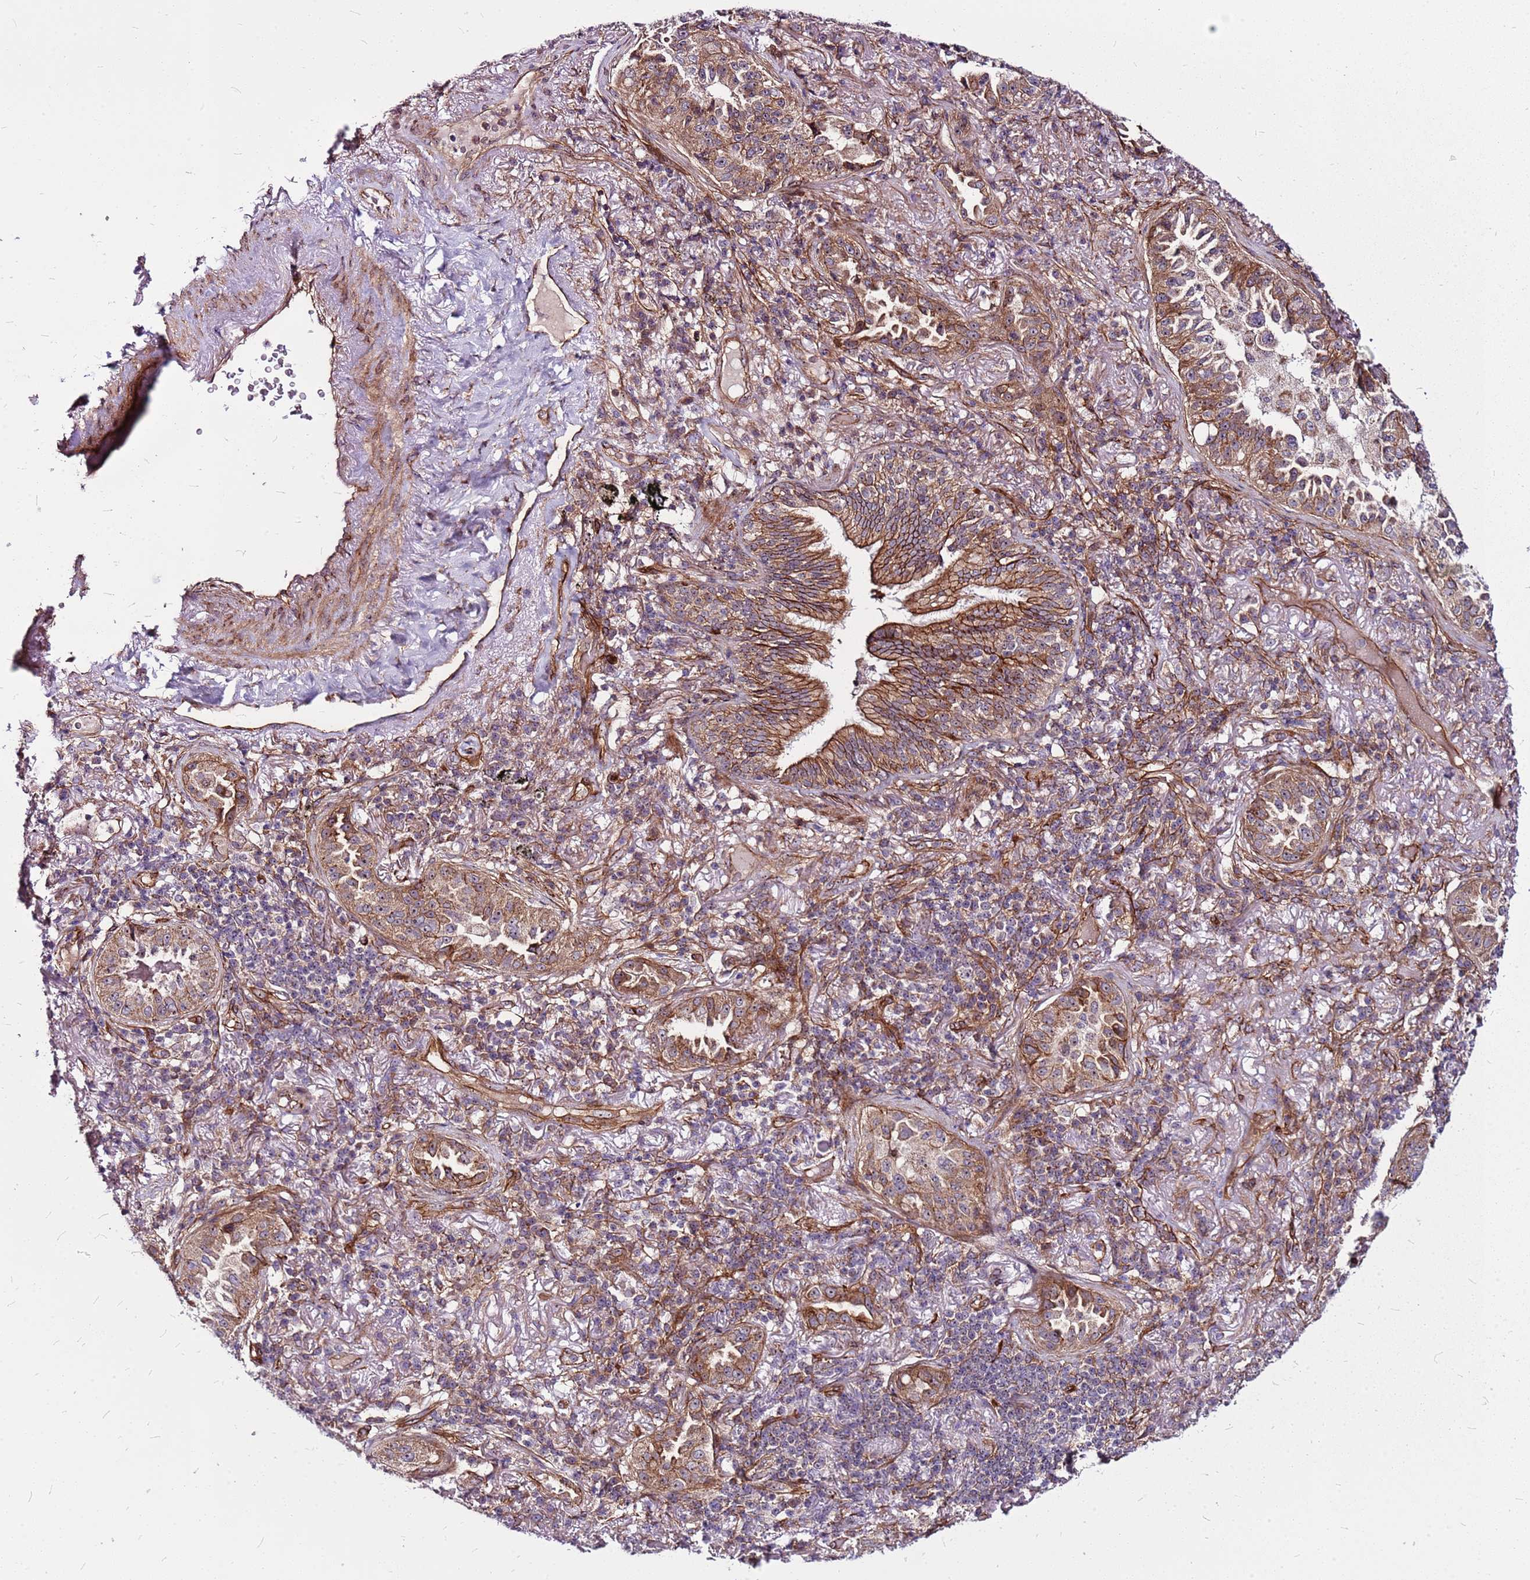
{"staining": {"intensity": "moderate", "quantity": ">75%", "location": "cytoplasmic/membranous"}, "tissue": "lung cancer", "cell_type": "Tumor cells", "image_type": "cancer", "snomed": [{"axis": "morphology", "description": "Adenocarcinoma, NOS"}, {"axis": "topography", "description": "Lung"}], "caption": "Adenocarcinoma (lung) stained with immunohistochemistry reveals moderate cytoplasmic/membranous positivity in approximately >75% of tumor cells.", "gene": "TOPAZ1", "patient": {"sex": "female", "age": 69}}